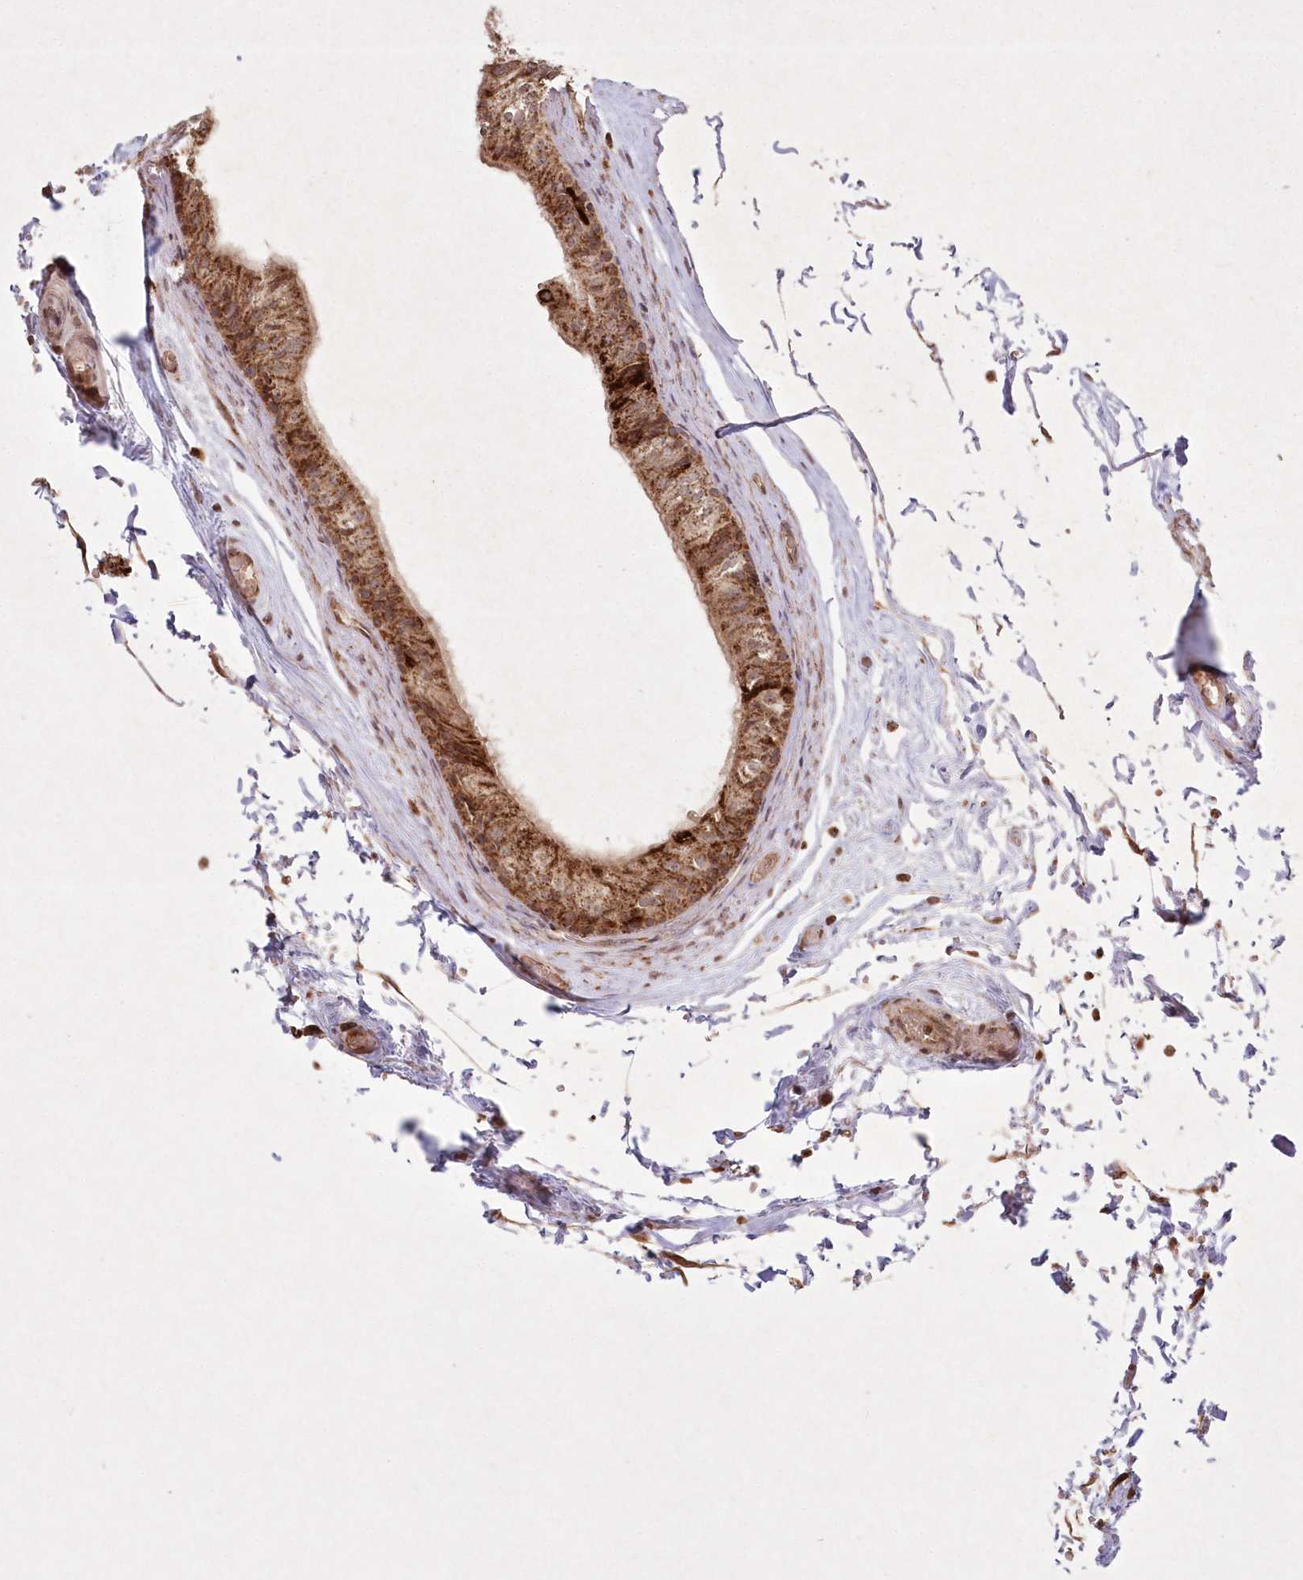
{"staining": {"intensity": "strong", "quantity": ">75%", "location": "cytoplasmic/membranous"}, "tissue": "epididymis", "cell_type": "Glandular cells", "image_type": "normal", "snomed": [{"axis": "morphology", "description": "Normal tissue, NOS"}, {"axis": "topography", "description": "Epididymis"}], "caption": "Immunohistochemical staining of benign epididymis reveals high levels of strong cytoplasmic/membranous expression in about >75% of glandular cells. (Stains: DAB (3,3'-diaminobenzidine) in brown, nuclei in blue, Microscopy: brightfield microscopy at high magnification).", "gene": "LRPPRC", "patient": {"sex": "male", "age": 79}}